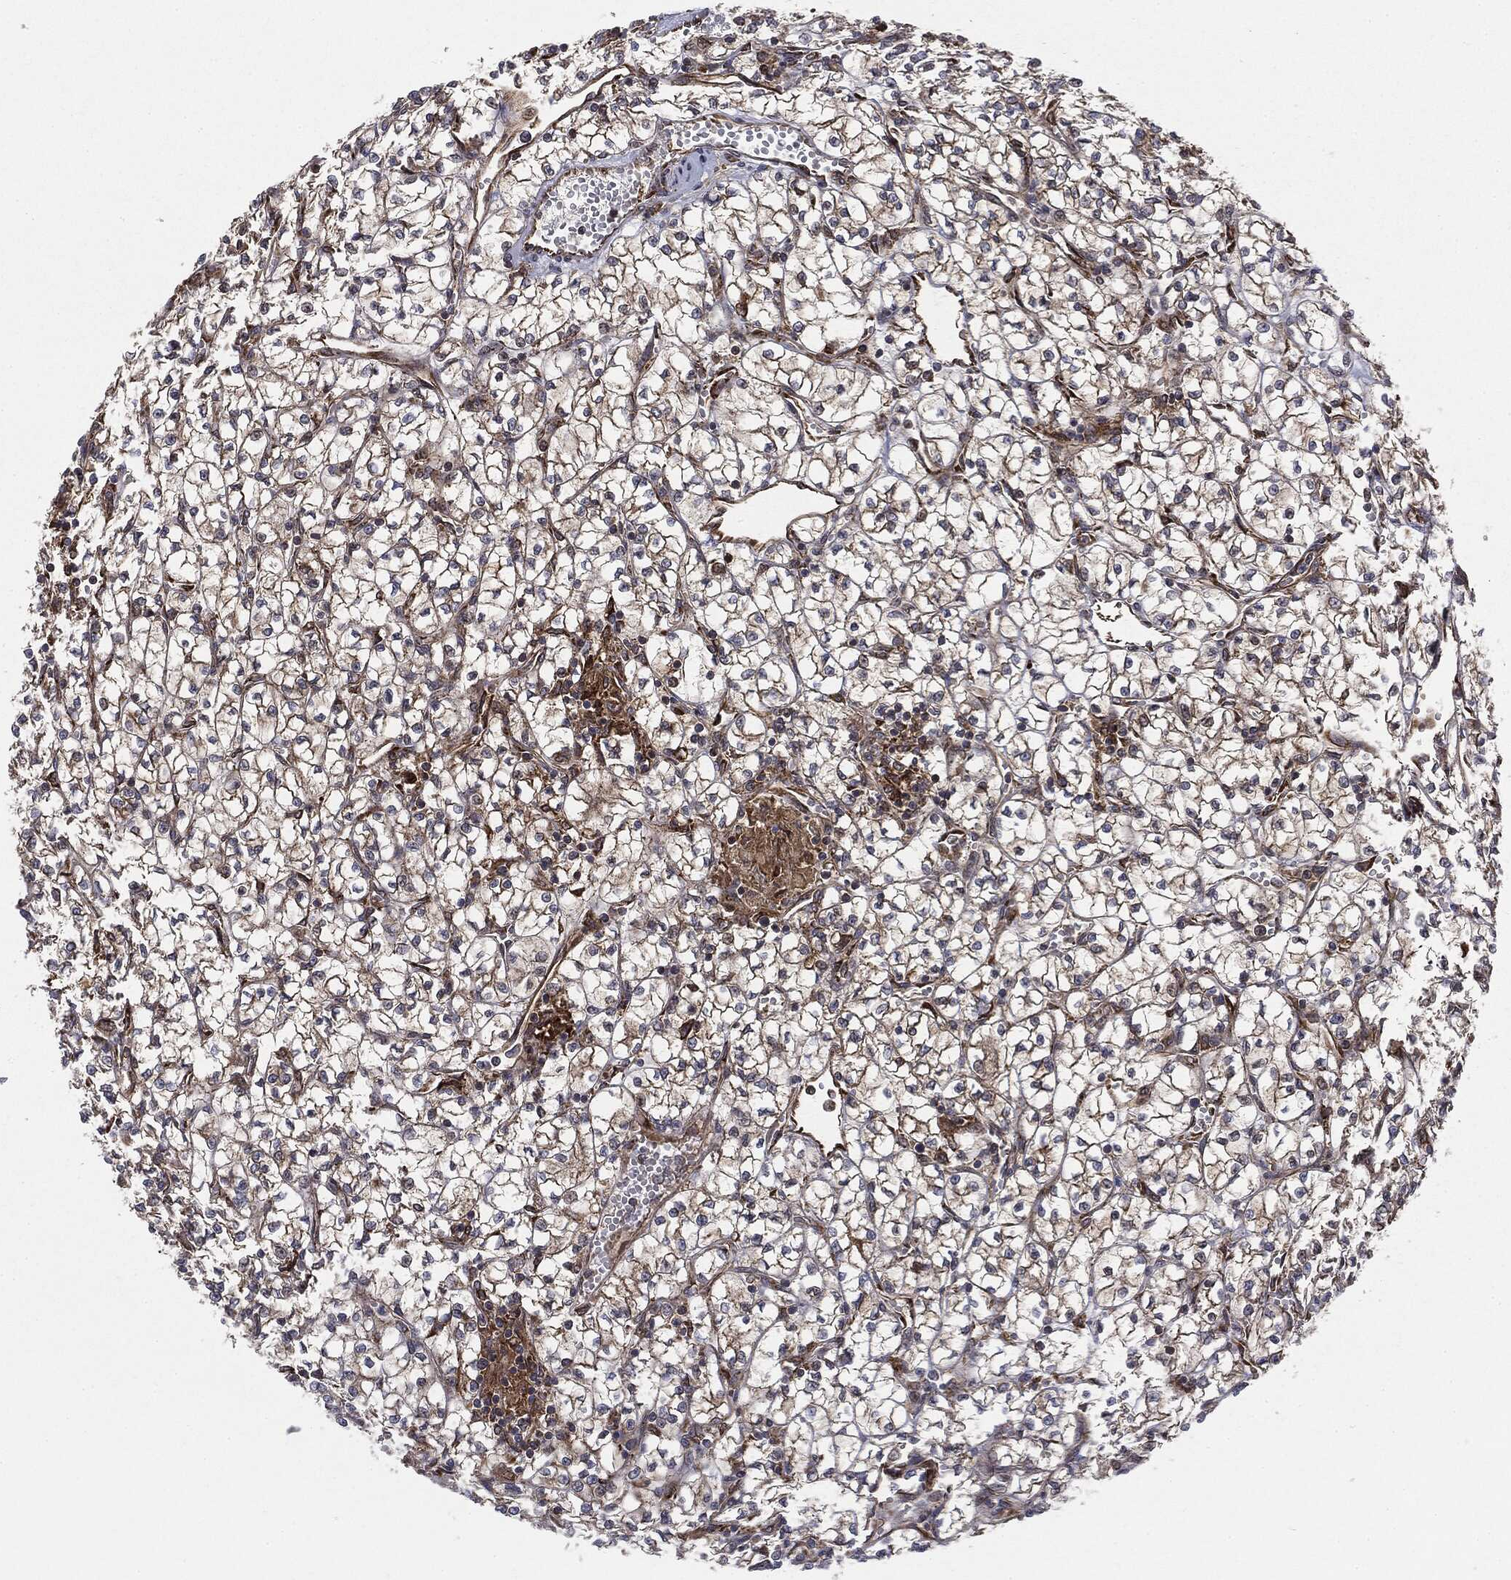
{"staining": {"intensity": "moderate", "quantity": "25%-75%", "location": "cytoplasmic/membranous"}, "tissue": "renal cancer", "cell_type": "Tumor cells", "image_type": "cancer", "snomed": [{"axis": "morphology", "description": "Adenocarcinoma, NOS"}, {"axis": "topography", "description": "Kidney"}], "caption": "IHC histopathology image of neoplastic tissue: human renal adenocarcinoma stained using immunohistochemistry (IHC) demonstrates medium levels of moderate protein expression localized specifically in the cytoplasmic/membranous of tumor cells, appearing as a cytoplasmic/membranous brown color.", "gene": "CYLD", "patient": {"sex": "female", "age": 64}}